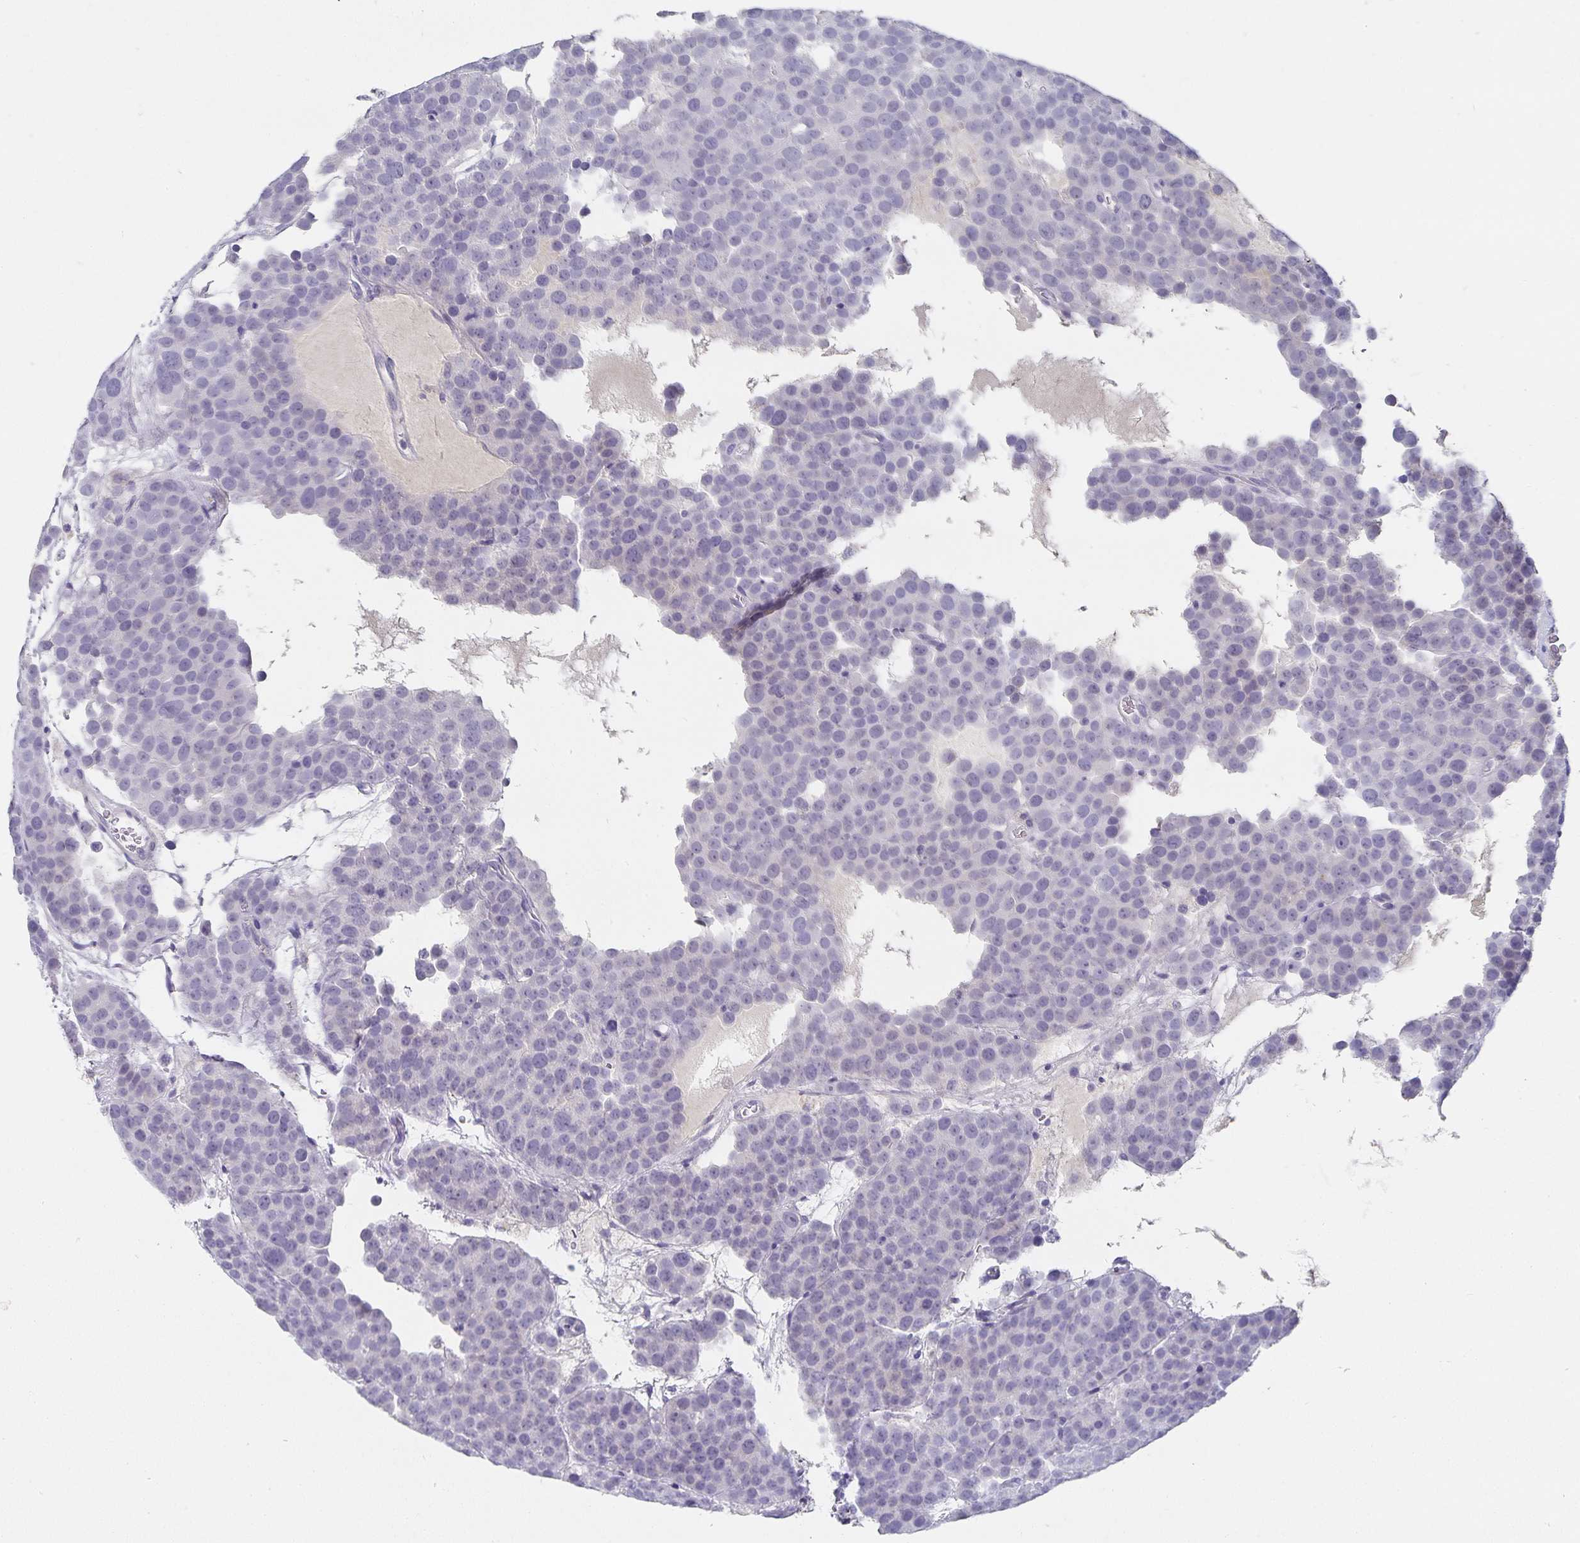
{"staining": {"intensity": "negative", "quantity": "none", "location": "none"}, "tissue": "testis cancer", "cell_type": "Tumor cells", "image_type": "cancer", "snomed": [{"axis": "morphology", "description": "Seminoma, NOS"}, {"axis": "topography", "description": "Testis"}], "caption": "Seminoma (testis) was stained to show a protein in brown. There is no significant expression in tumor cells.", "gene": "CHGA", "patient": {"sex": "male", "age": 71}}